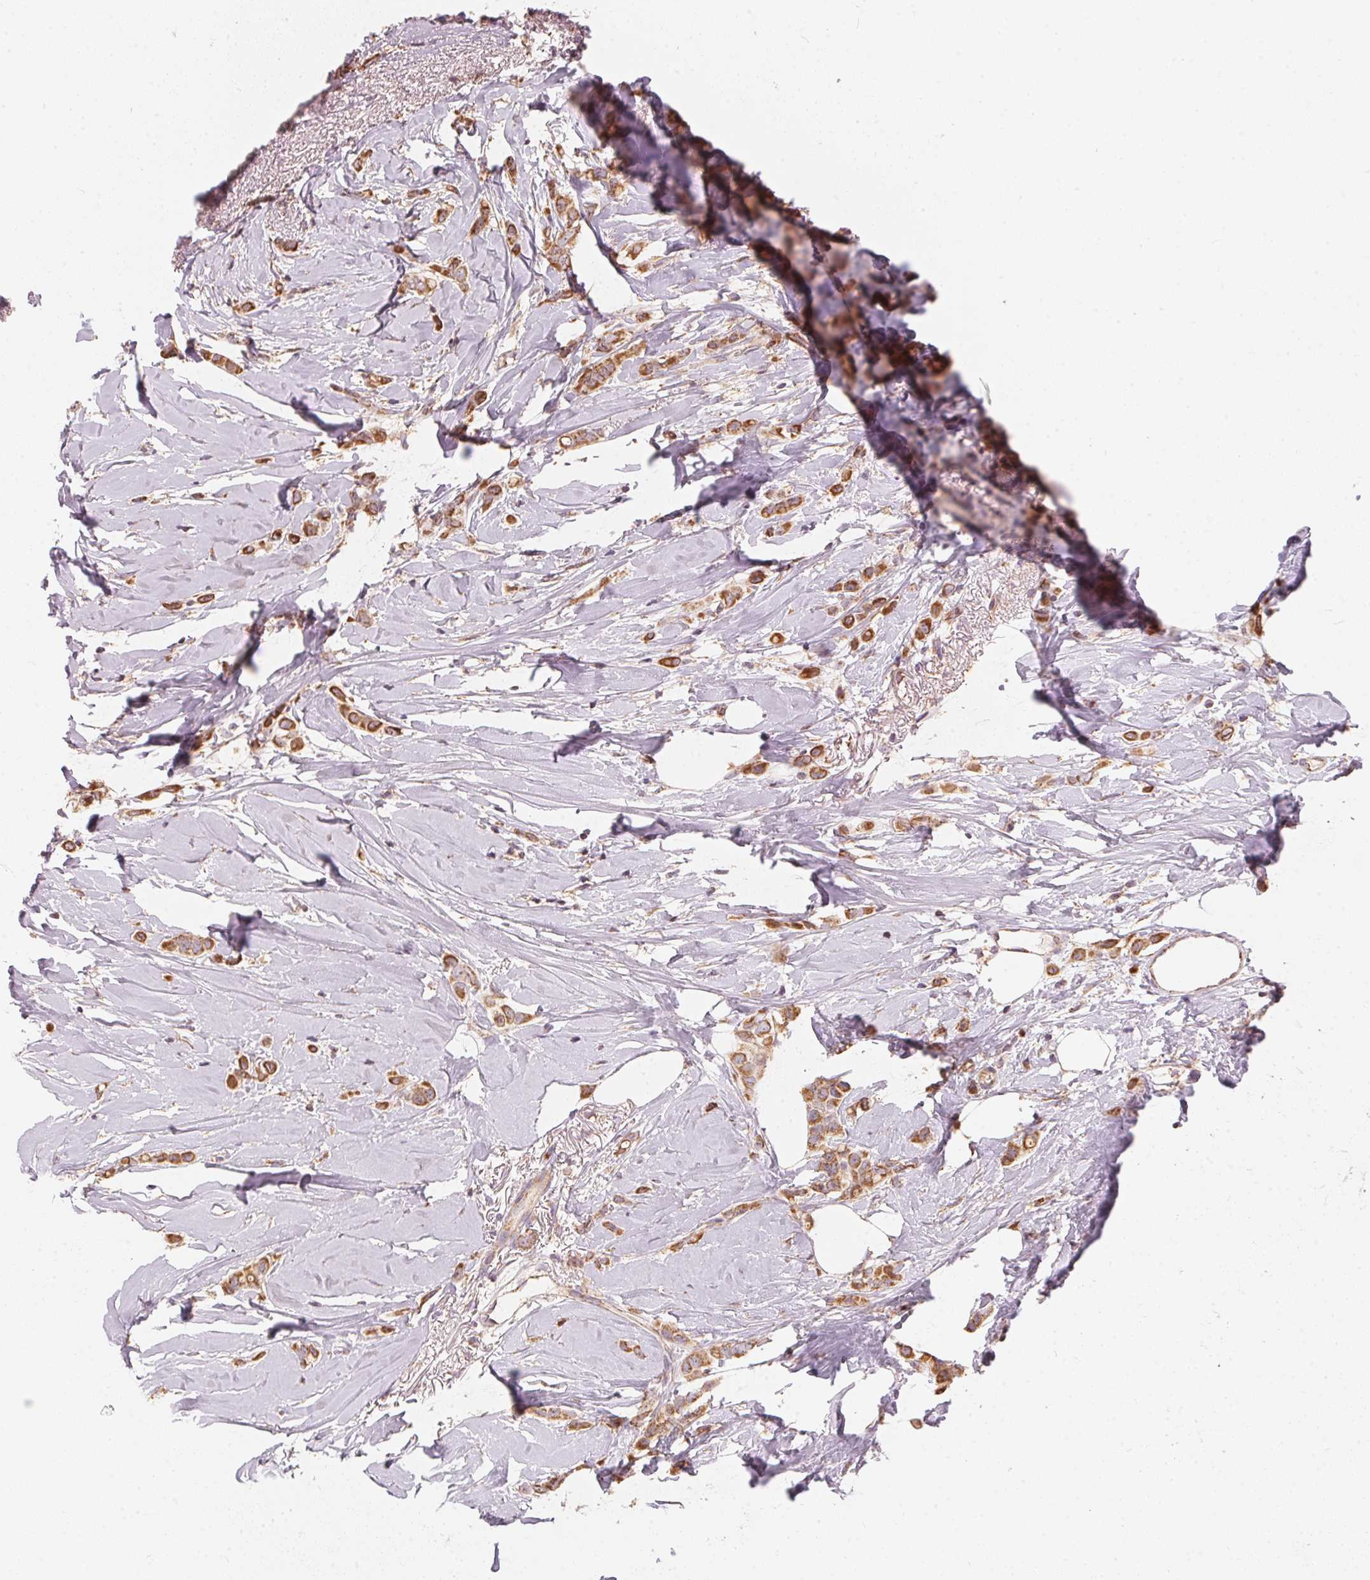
{"staining": {"intensity": "moderate", "quantity": ">75%", "location": "cytoplasmic/membranous"}, "tissue": "breast cancer", "cell_type": "Tumor cells", "image_type": "cancer", "snomed": [{"axis": "morphology", "description": "Lobular carcinoma"}, {"axis": "topography", "description": "Breast"}], "caption": "Moderate cytoplasmic/membranous expression for a protein is appreciated in approximately >75% of tumor cells of breast cancer using immunohistochemistry (IHC).", "gene": "MATCAP1", "patient": {"sex": "female", "age": 66}}